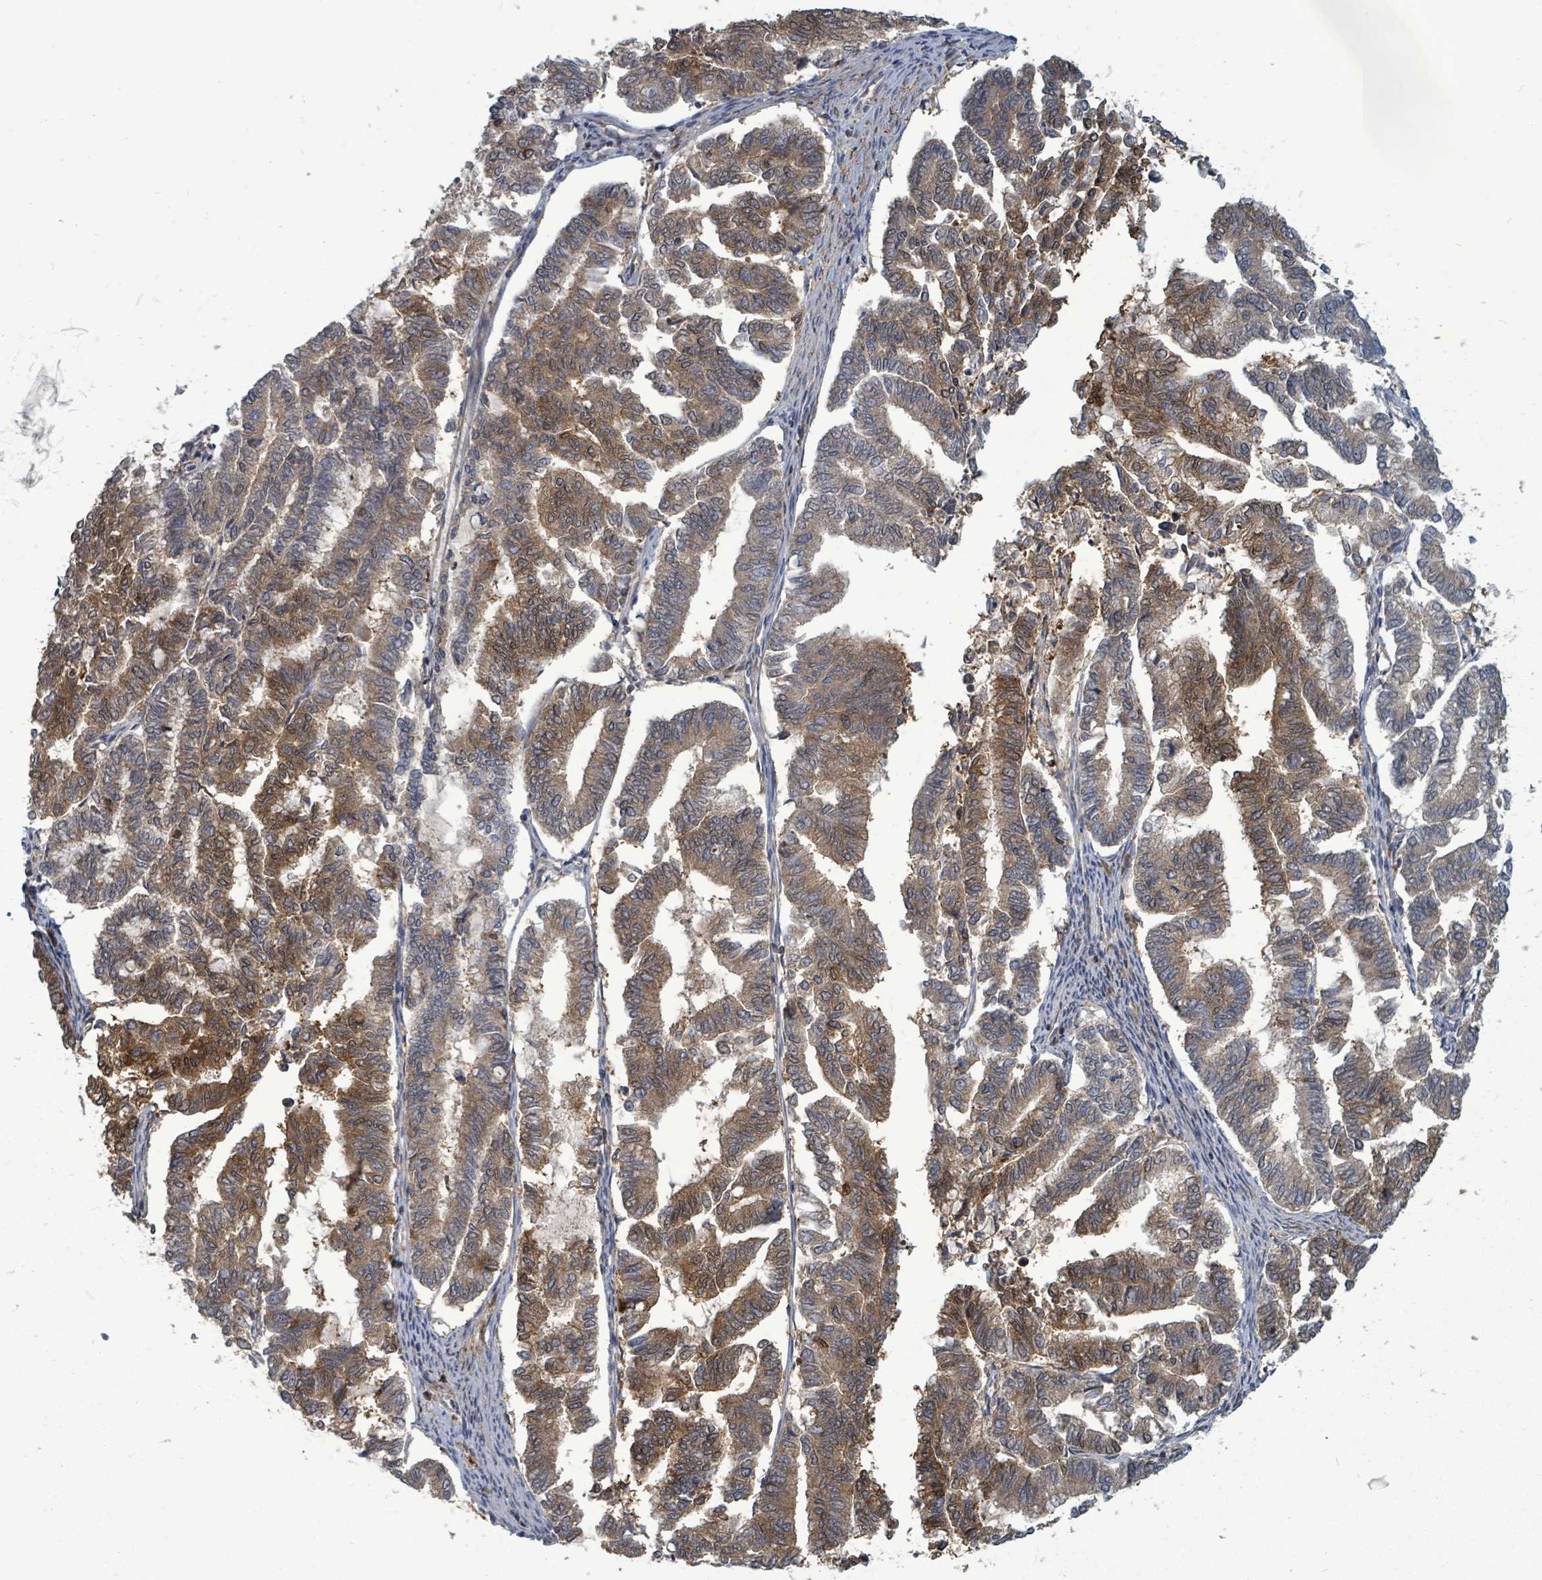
{"staining": {"intensity": "moderate", "quantity": ">75%", "location": "cytoplasmic/membranous,nuclear"}, "tissue": "endometrial cancer", "cell_type": "Tumor cells", "image_type": "cancer", "snomed": [{"axis": "morphology", "description": "Adenocarcinoma, NOS"}, {"axis": "topography", "description": "Endometrium"}], "caption": "There is medium levels of moderate cytoplasmic/membranous and nuclear staining in tumor cells of endometrial adenocarcinoma, as demonstrated by immunohistochemical staining (brown color).", "gene": "TRDMT1", "patient": {"sex": "female", "age": 79}}